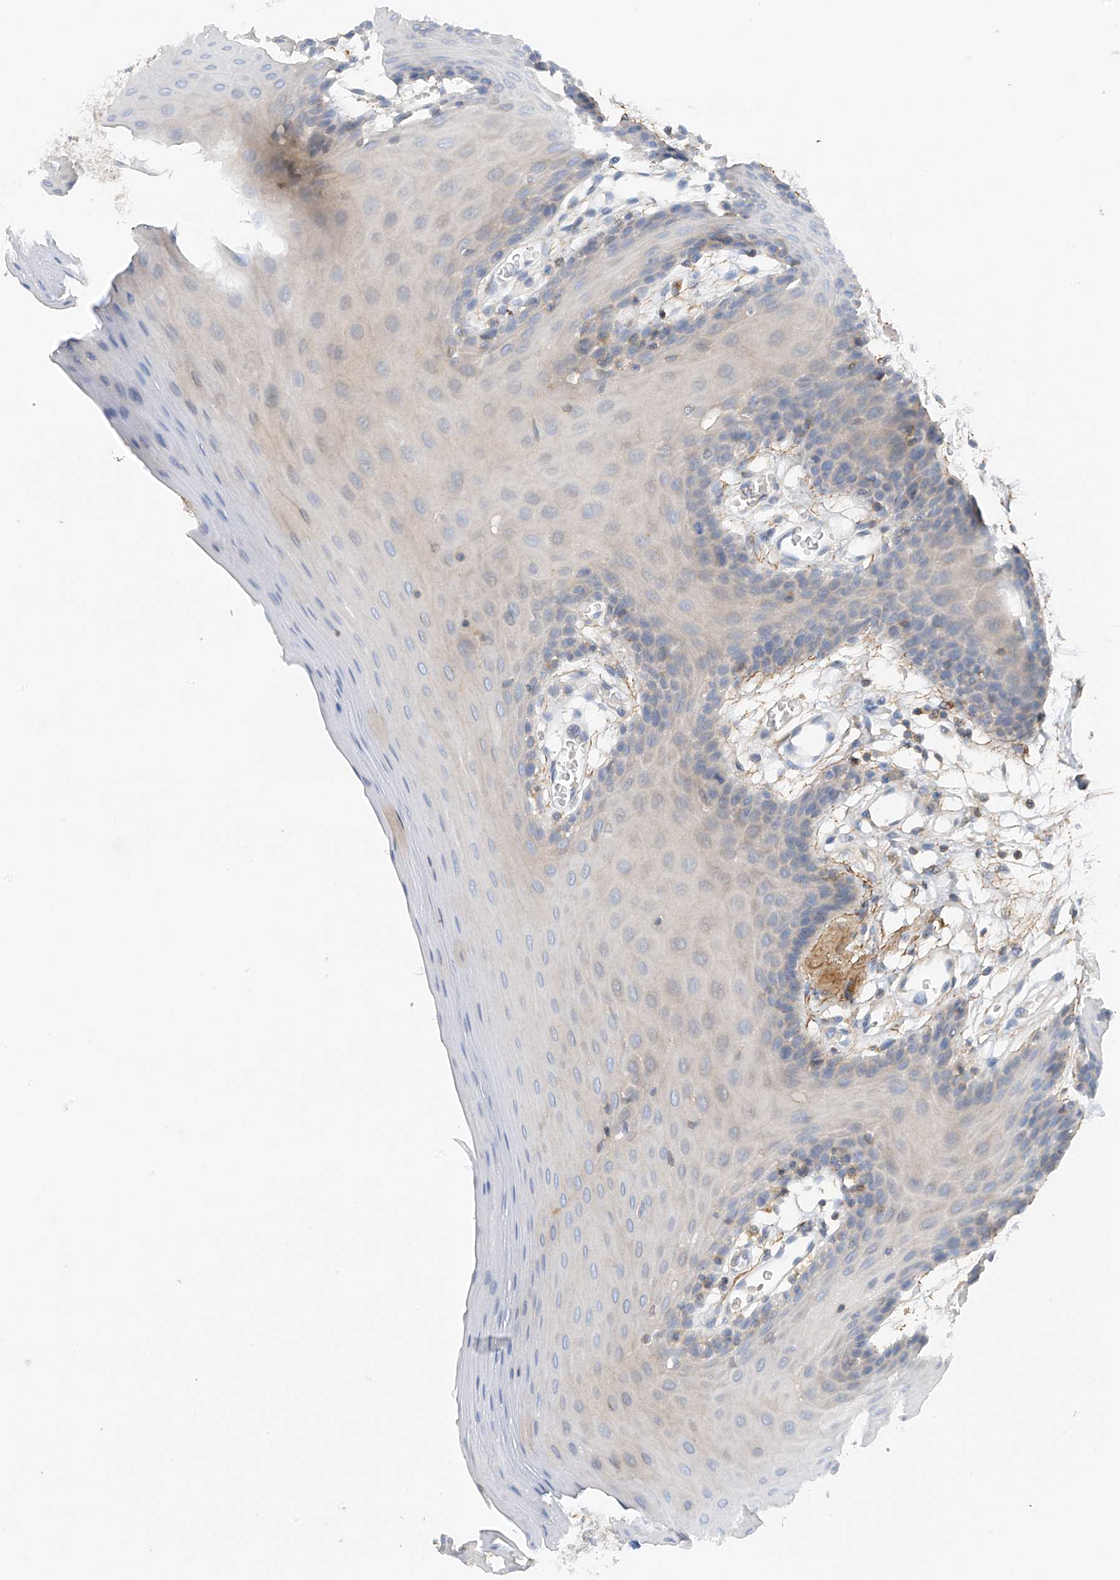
{"staining": {"intensity": "negative", "quantity": "none", "location": "none"}, "tissue": "oral mucosa", "cell_type": "Squamous epithelial cells", "image_type": "normal", "snomed": [{"axis": "morphology", "description": "Normal tissue, NOS"}, {"axis": "morphology", "description": "Squamous cell carcinoma, NOS"}, {"axis": "topography", "description": "Skeletal muscle"}, {"axis": "topography", "description": "Oral tissue"}, {"axis": "topography", "description": "Salivary gland"}, {"axis": "topography", "description": "Head-Neck"}], "caption": "An immunohistochemistry (IHC) image of benign oral mucosa is shown. There is no staining in squamous epithelial cells of oral mucosa.", "gene": "NALCN", "patient": {"sex": "male", "age": 54}}